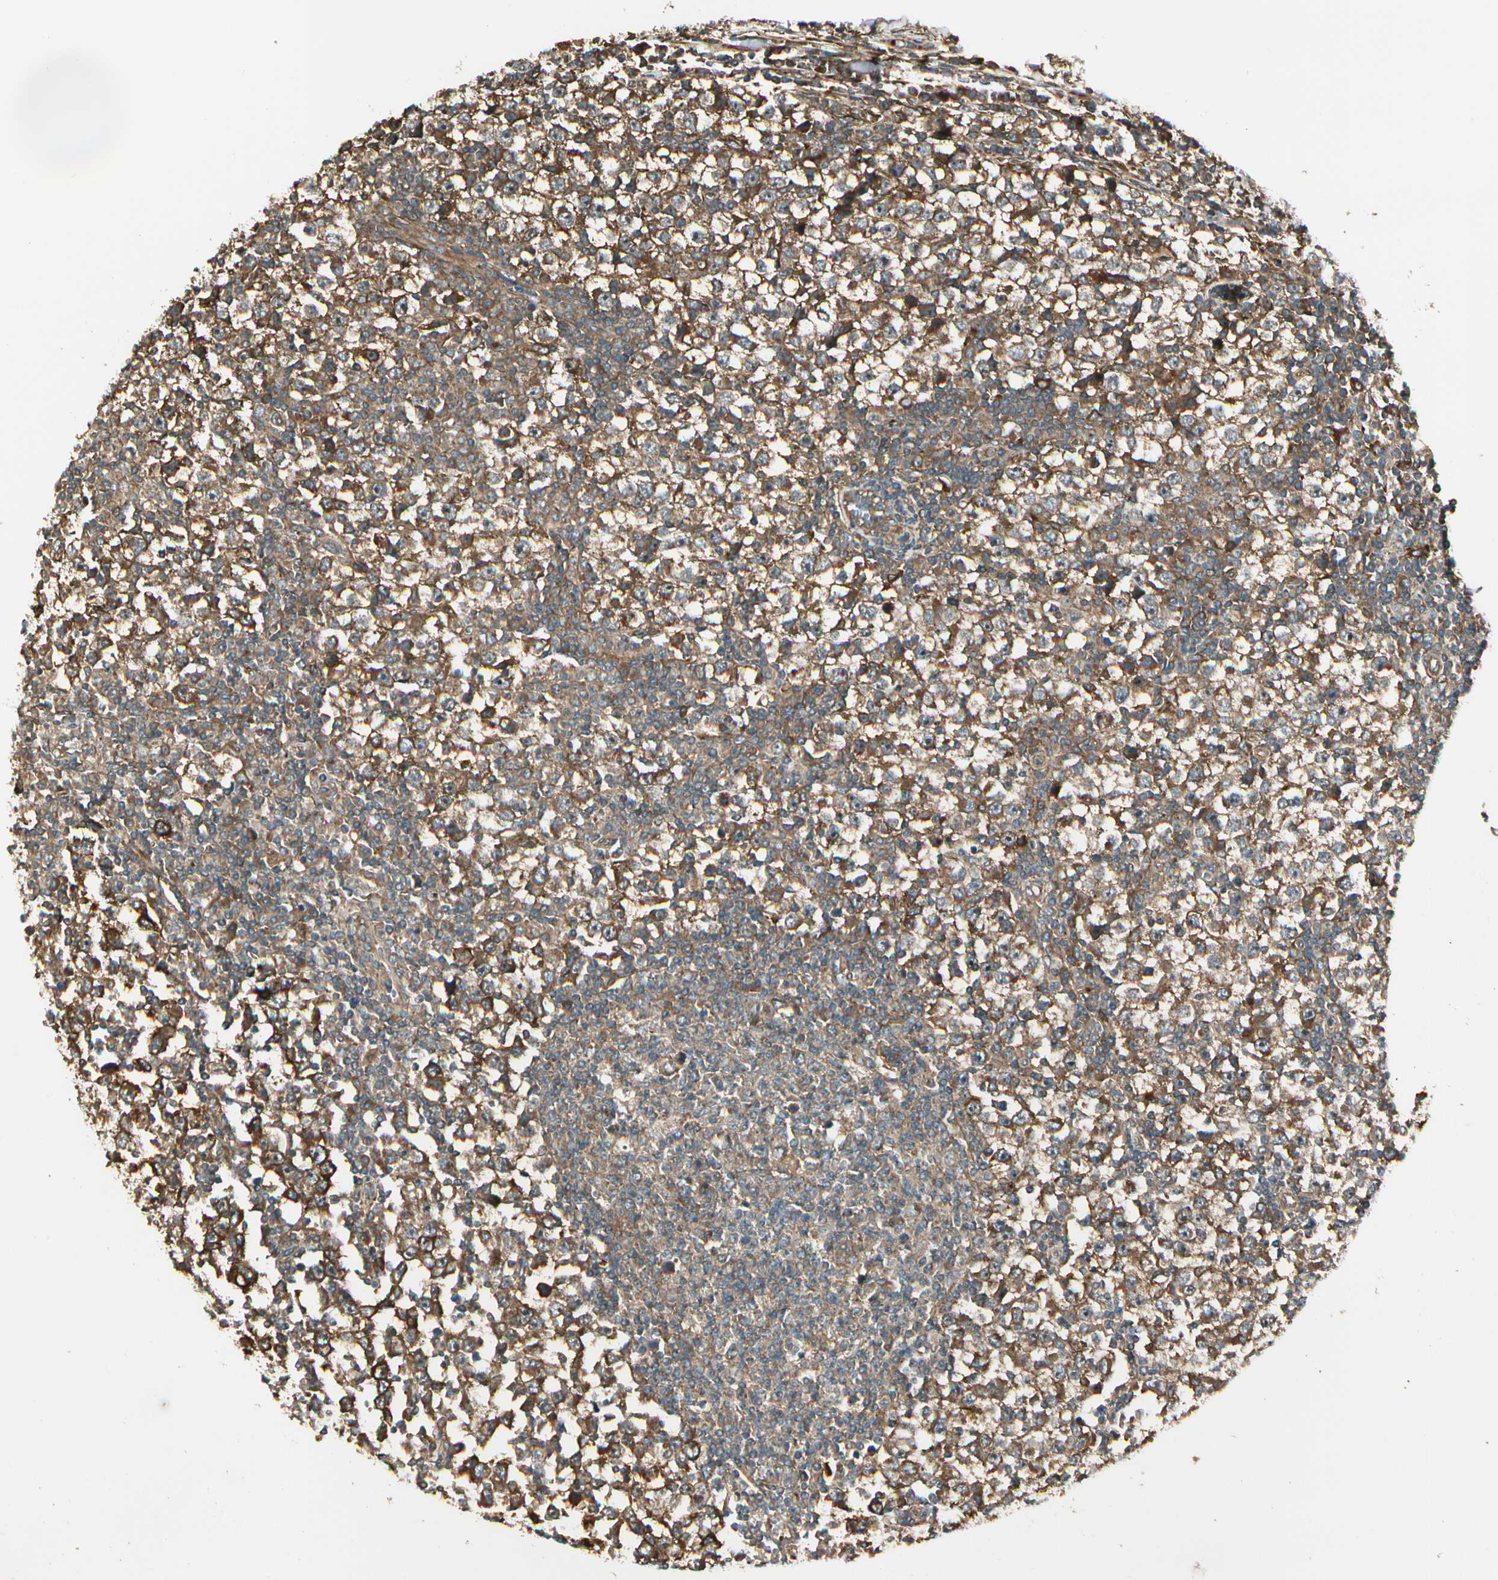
{"staining": {"intensity": "strong", "quantity": ">75%", "location": "cytoplasmic/membranous"}, "tissue": "testis cancer", "cell_type": "Tumor cells", "image_type": "cancer", "snomed": [{"axis": "morphology", "description": "Seminoma, NOS"}, {"axis": "topography", "description": "Testis"}], "caption": "Human testis seminoma stained with a protein marker demonstrates strong staining in tumor cells.", "gene": "FKBP15", "patient": {"sex": "male", "age": 65}}